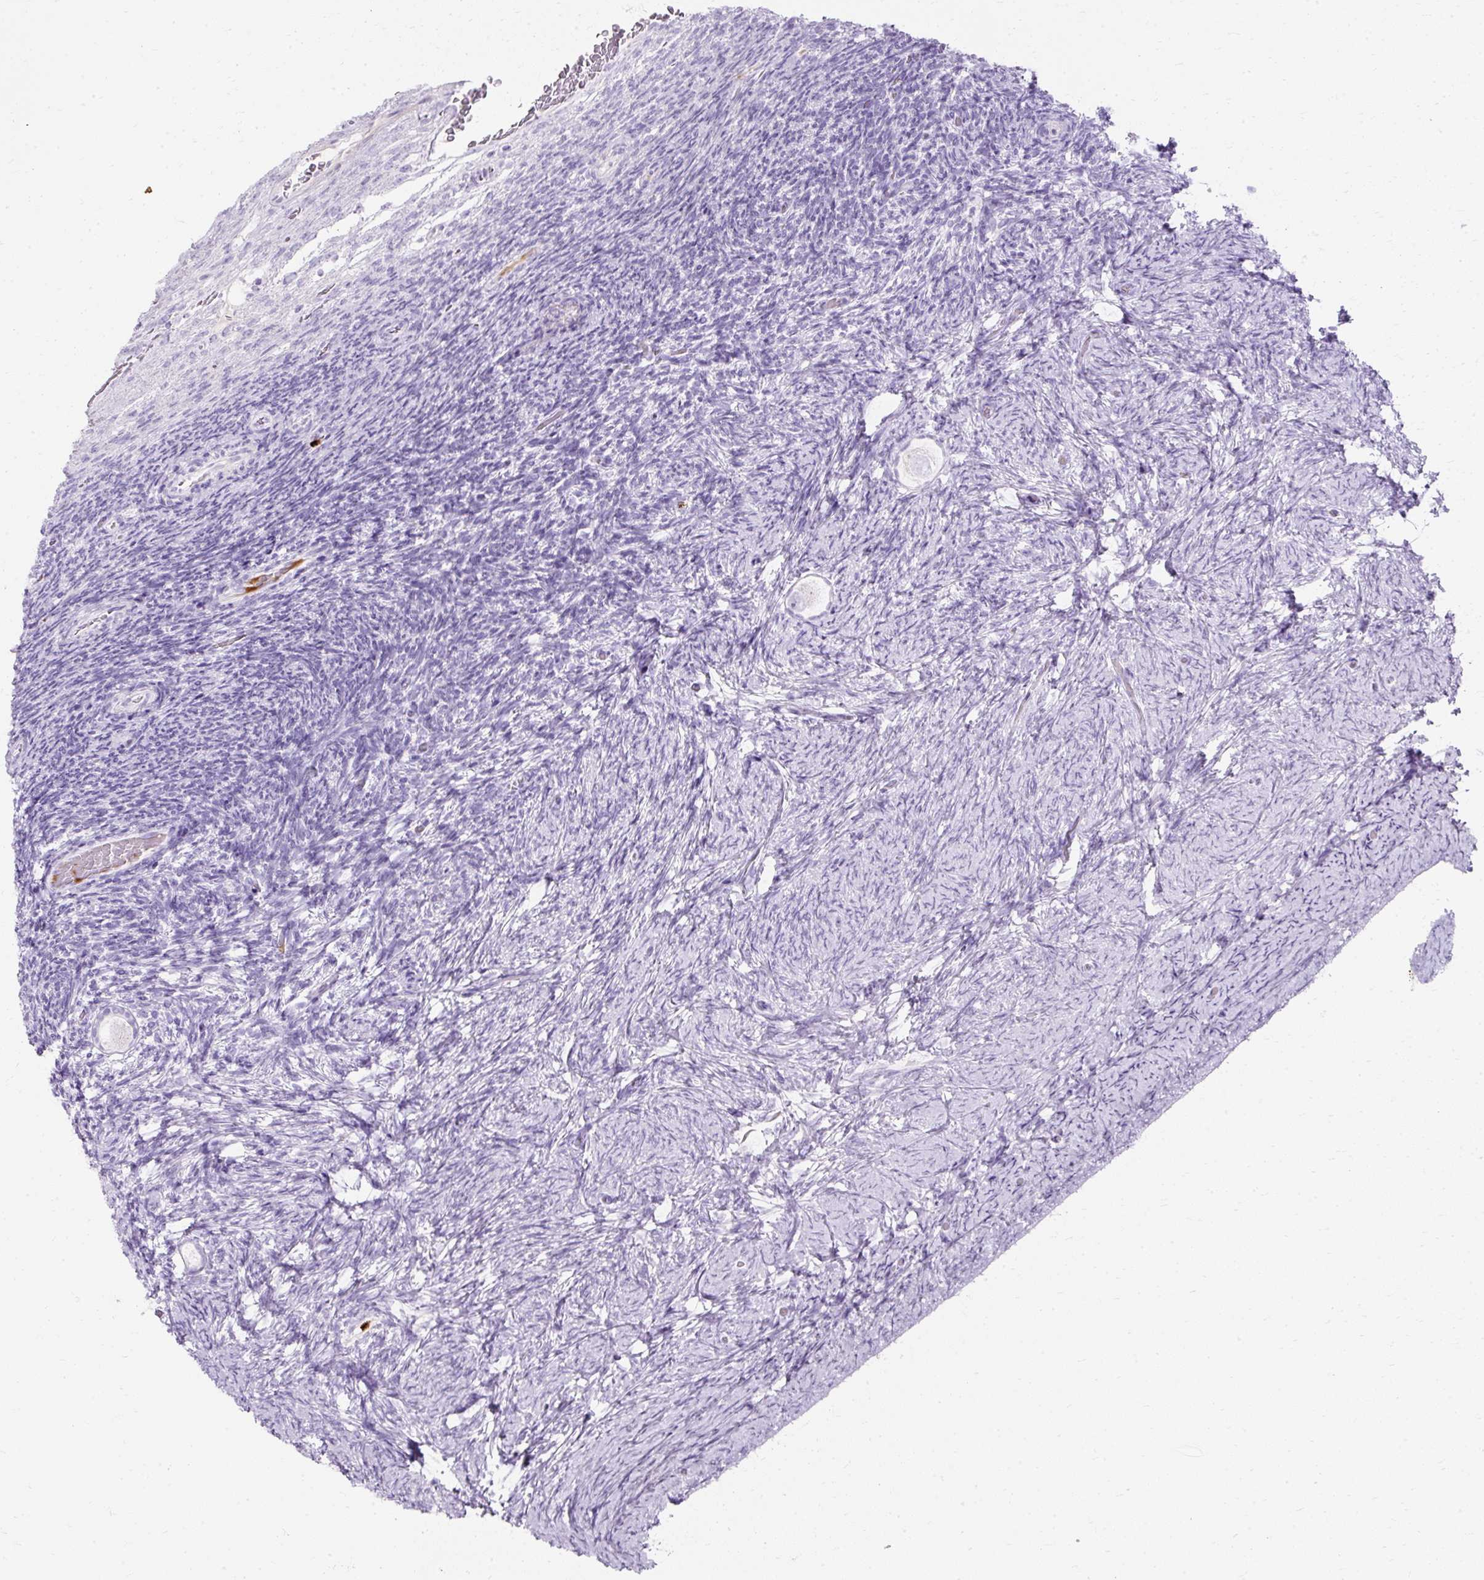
{"staining": {"intensity": "negative", "quantity": "none", "location": "none"}, "tissue": "ovary", "cell_type": "Follicle cells", "image_type": "normal", "snomed": [{"axis": "morphology", "description": "Normal tissue, NOS"}, {"axis": "topography", "description": "Ovary"}], "caption": "High power microscopy image of an immunohistochemistry image of benign ovary, revealing no significant staining in follicle cells.", "gene": "DEFA1B", "patient": {"sex": "female", "age": 34}}